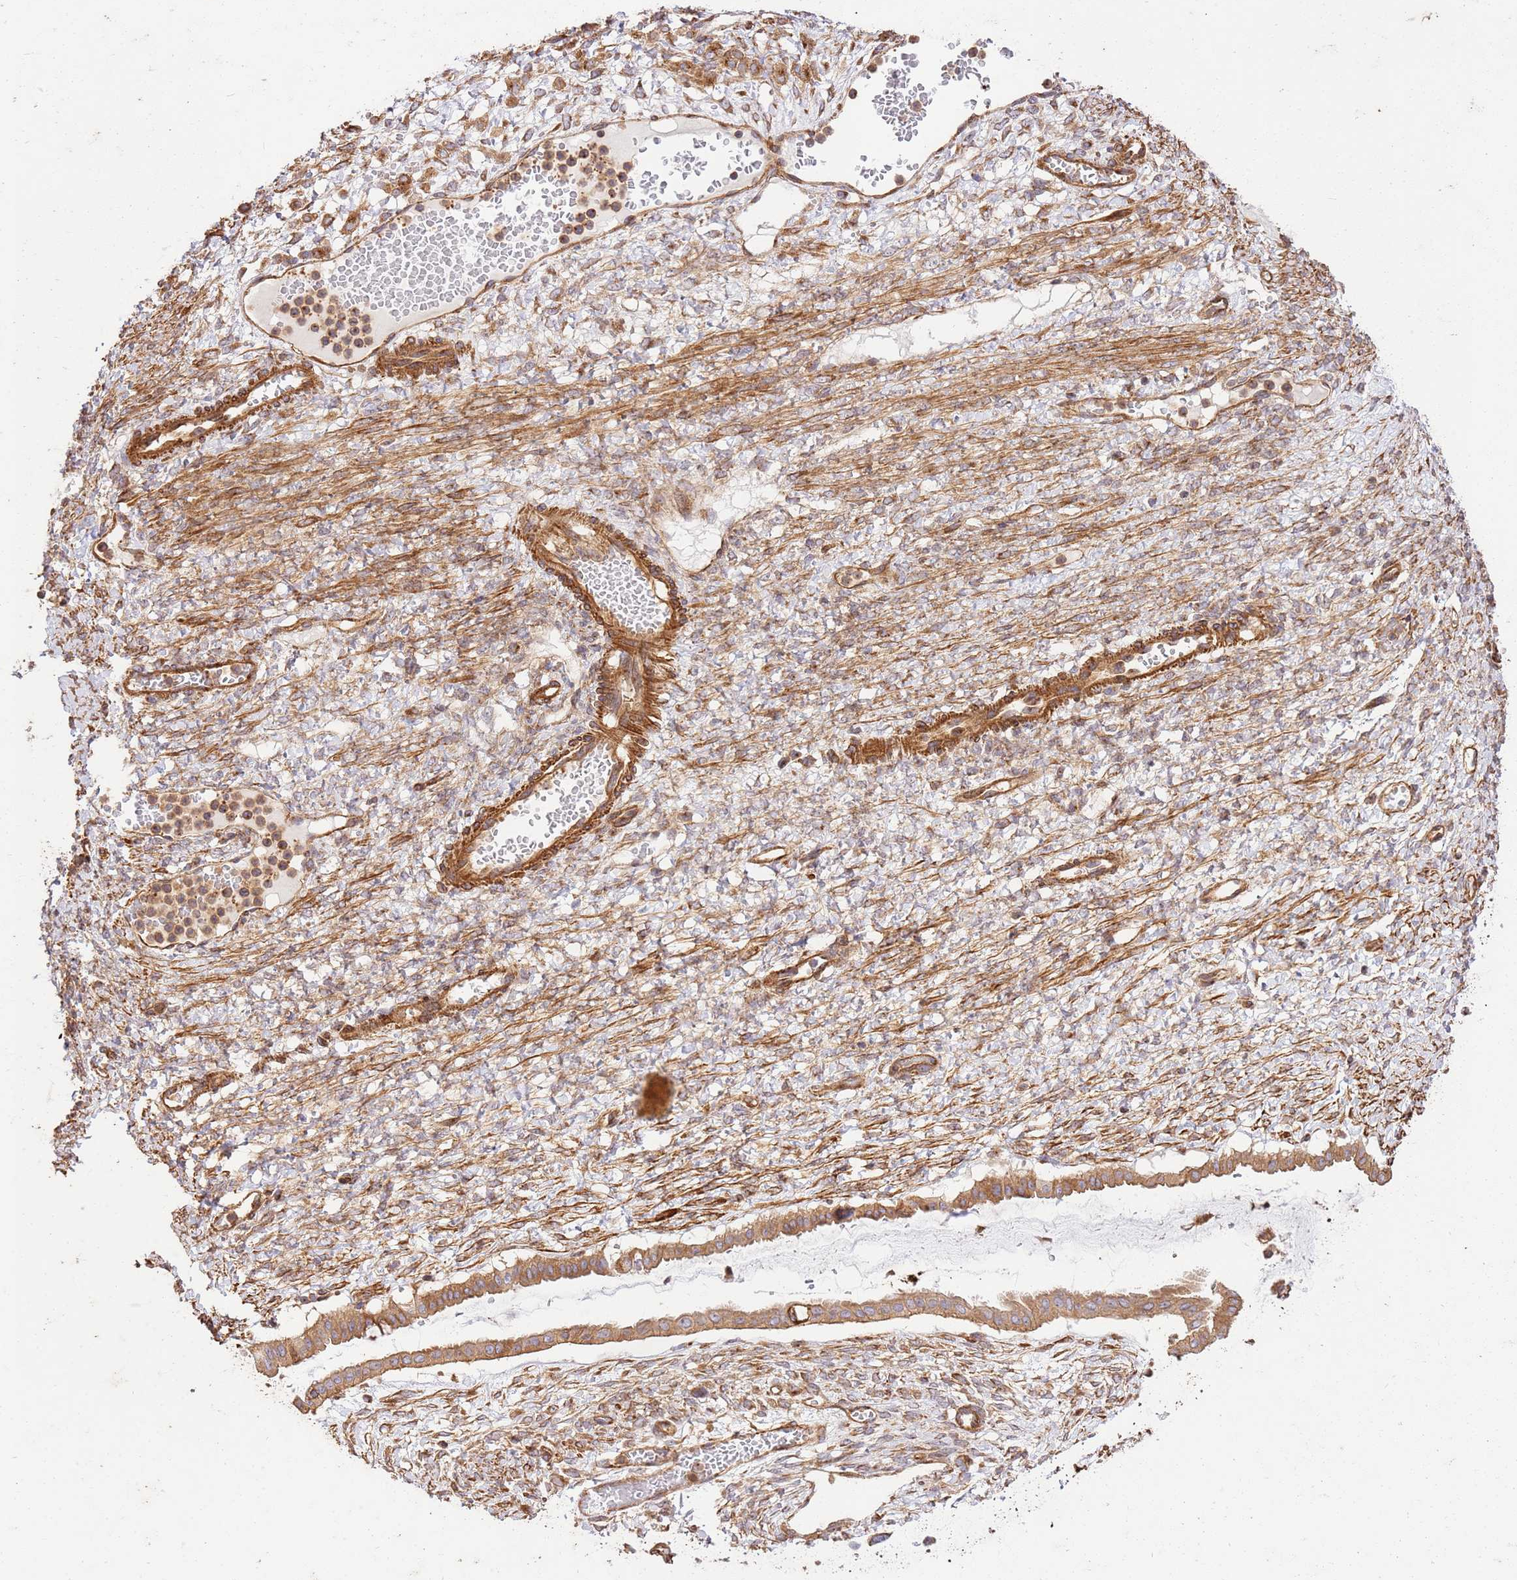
{"staining": {"intensity": "strong", "quantity": ">75%", "location": "cytoplasmic/membranous"}, "tissue": "ovarian cancer", "cell_type": "Tumor cells", "image_type": "cancer", "snomed": [{"axis": "morphology", "description": "Cystadenocarcinoma, mucinous, NOS"}, {"axis": "topography", "description": "Ovary"}], "caption": "Ovarian mucinous cystadenocarcinoma stained with a brown dye exhibits strong cytoplasmic/membranous positive expression in approximately >75% of tumor cells.", "gene": "ZBTB39", "patient": {"sex": "female", "age": 73}}